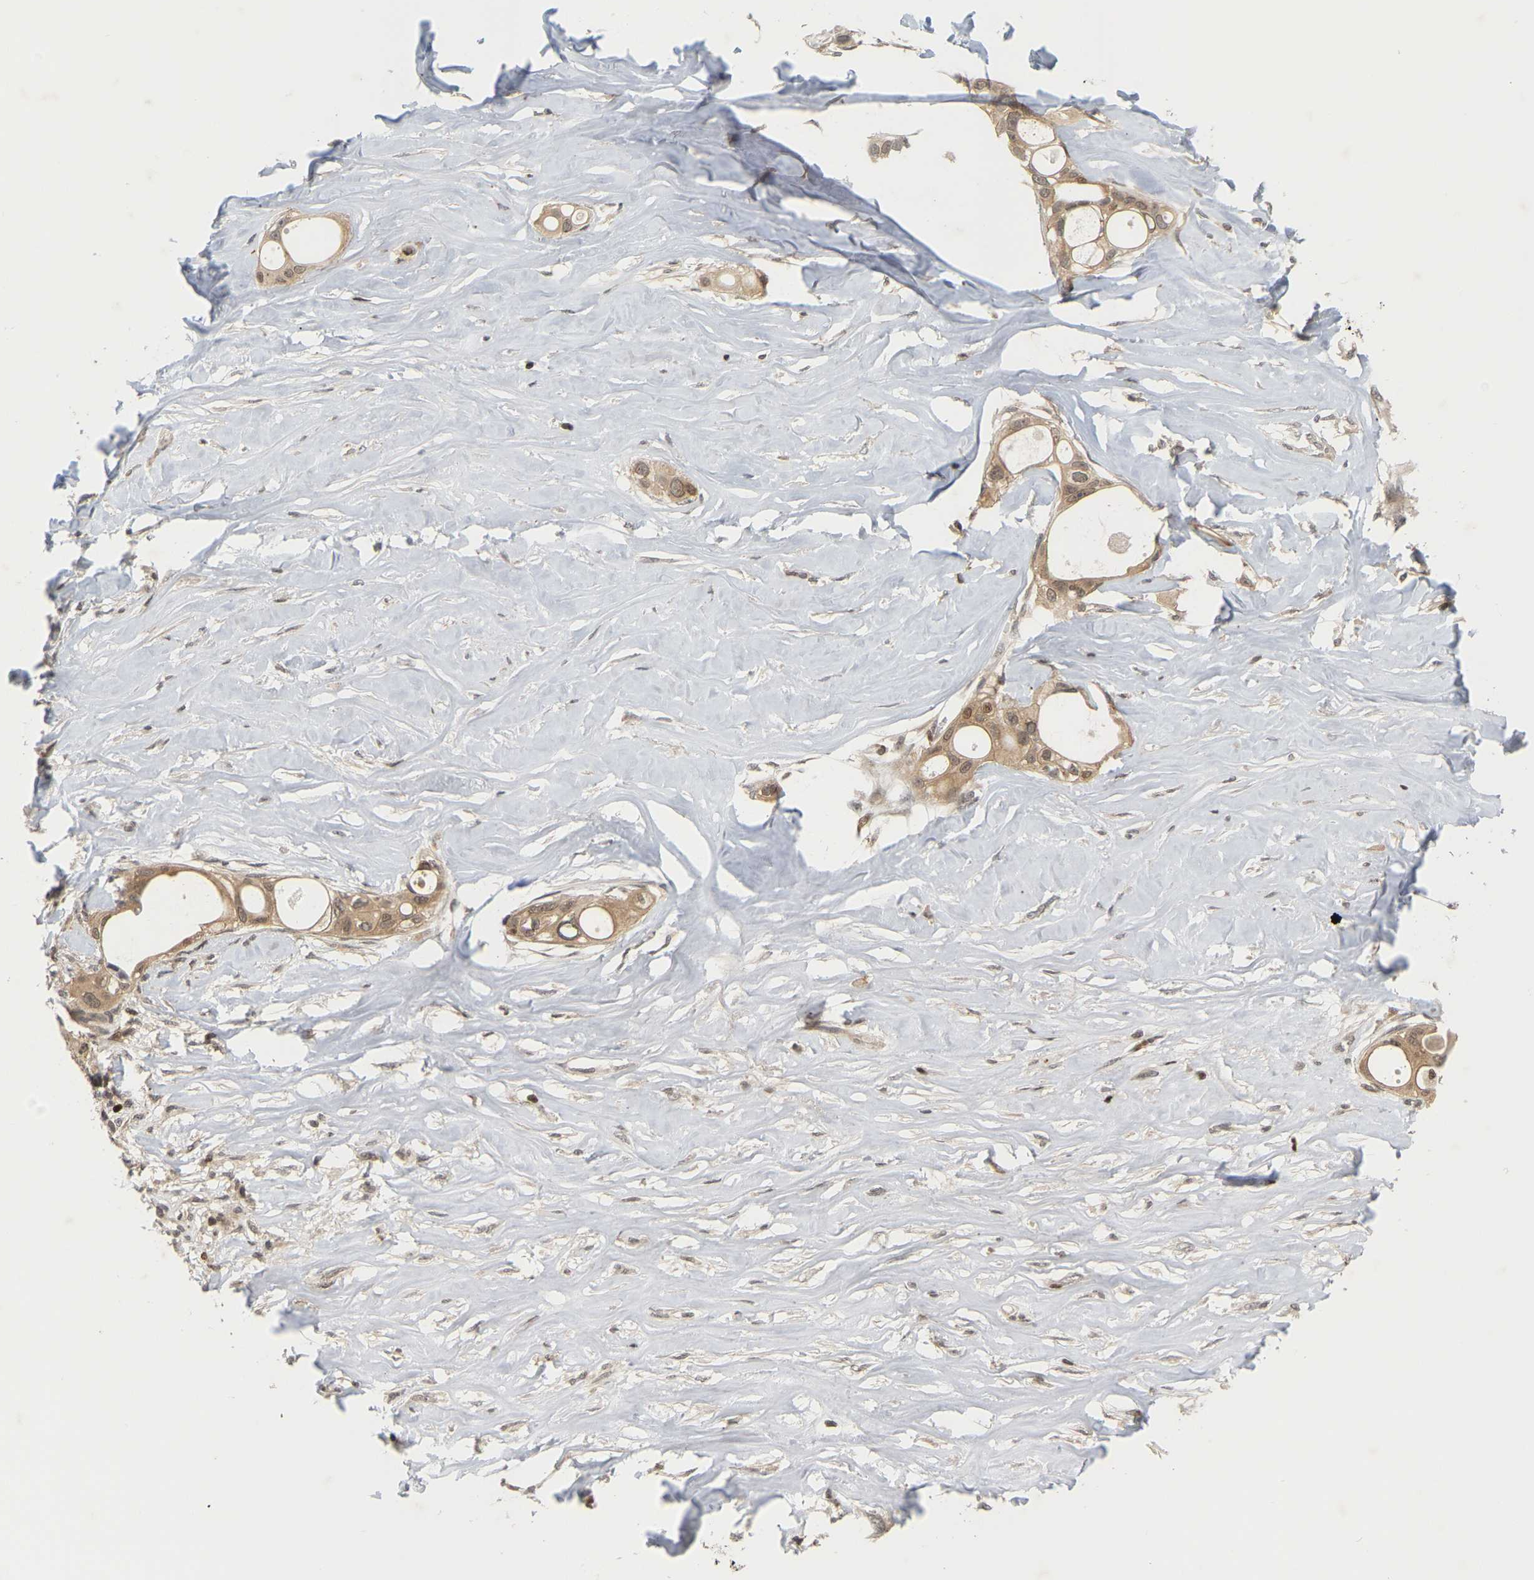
{"staining": {"intensity": "moderate", "quantity": ">75%", "location": "cytoplasmic/membranous"}, "tissue": "liver cancer", "cell_type": "Tumor cells", "image_type": "cancer", "snomed": [{"axis": "morphology", "description": "Cholangiocarcinoma"}, {"axis": "topography", "description": "Liver"}], "caption": "Approximately >75% of tumor cells in human cholangiocarcinoma (liver) exhibit moderate cytoplasmic/membranous protein positivity as visualized by brown immunohistochemical staining.", "gene": "NFE2L2", "patient": {"sex": "female", "age": 67}}